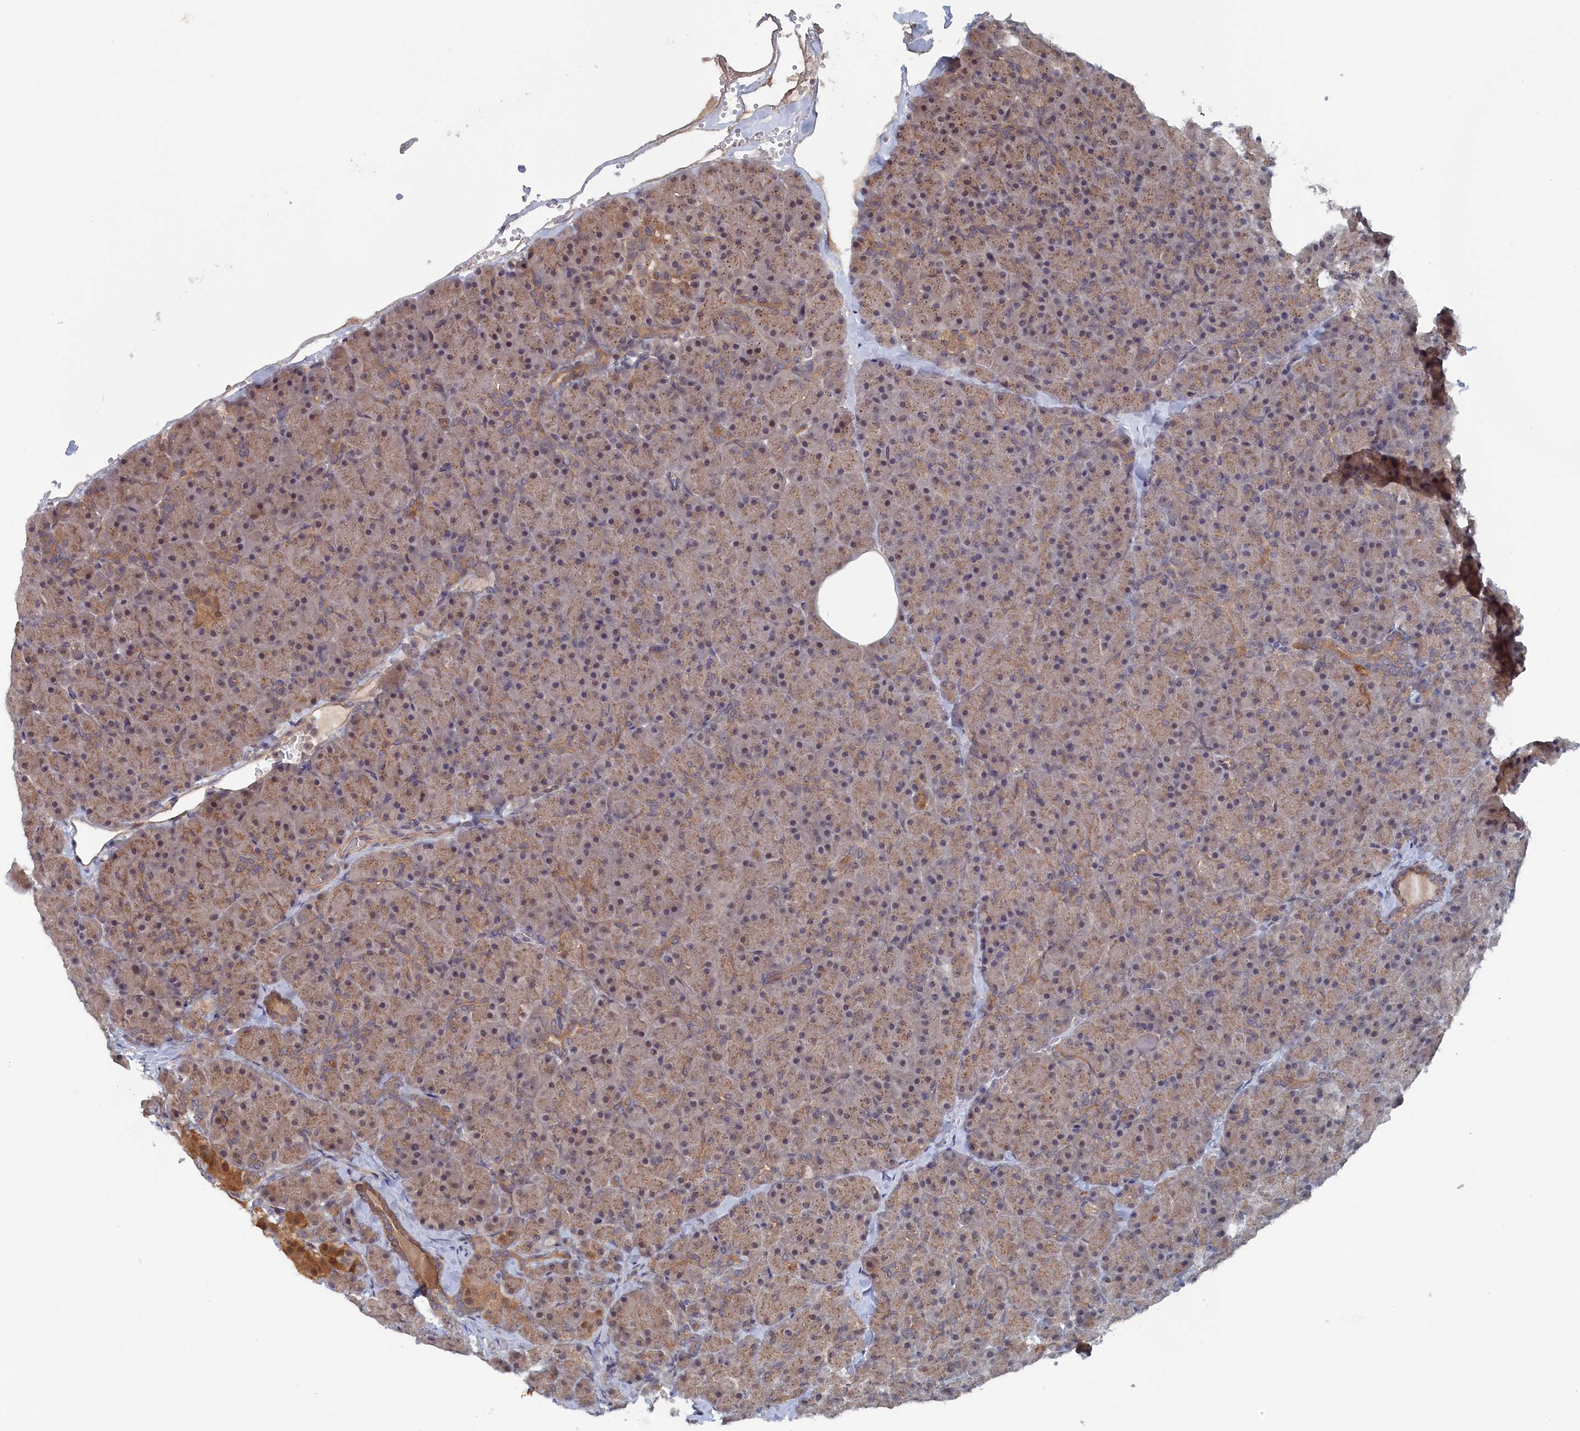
{"staining": {"intensity": "moderate", "quantity": ">75%", "location": "cytoplasmic/membranous,nuclear"}, "tissue": "pancreas", "cell_type": "Exocrine glandular cells", "image_type": "normal", "snomed": [{"axis": "morphology", "description": "Normal tissue, NOS"}, {"axis": "topography", "description": "Pancreas"}], "caption": "A brown stain shows moderate cytoplasmic/membranous,nuclear positivity of a protein in exocrine glandular cells of normal pancreas. (DAB (3,3'-diaminobenzidine) = brown stain, brightfield microscopy at high magnification).", "gene": "ELOVL6", "patient": {"sex": "male", "age": 36}}